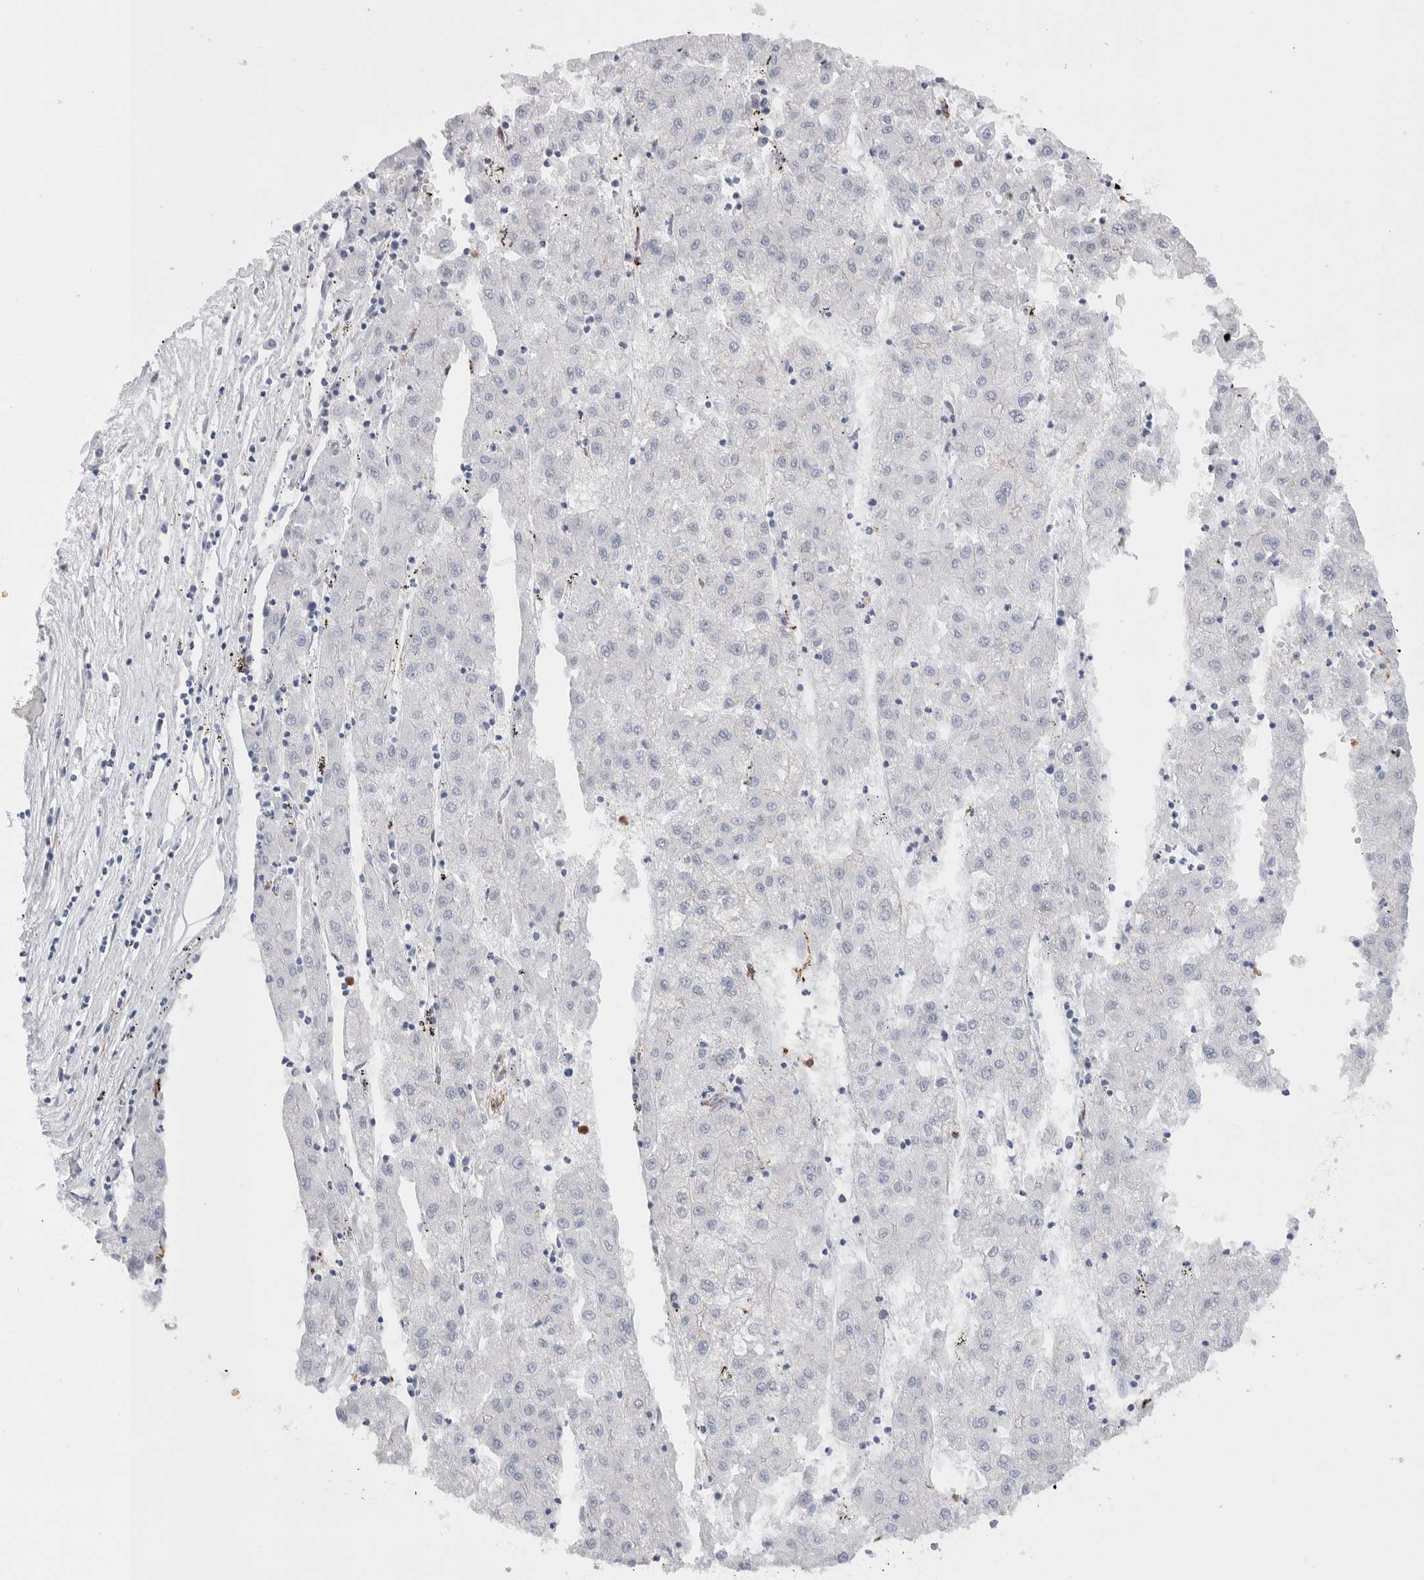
{"staining": {"intensity": "negative", "quantity": "none", "location": "none"}, "tissue": "liver cancer", "cell_type": "Tumor cells", "image_type": "cancer", "snomed": [{"axis": "morphology", "description": "Carcinoma, Hepatocellular, NOS"}, {"axis": "topography", "description": "Liver"}], "caption": "Liver cancer (hepatocellular carcinoma) was stained to show a protein in brown. There is no significant staining in tumor cells.", "gene": "SEPTIN4", "patient": {"sex": "male", "age": 72}}